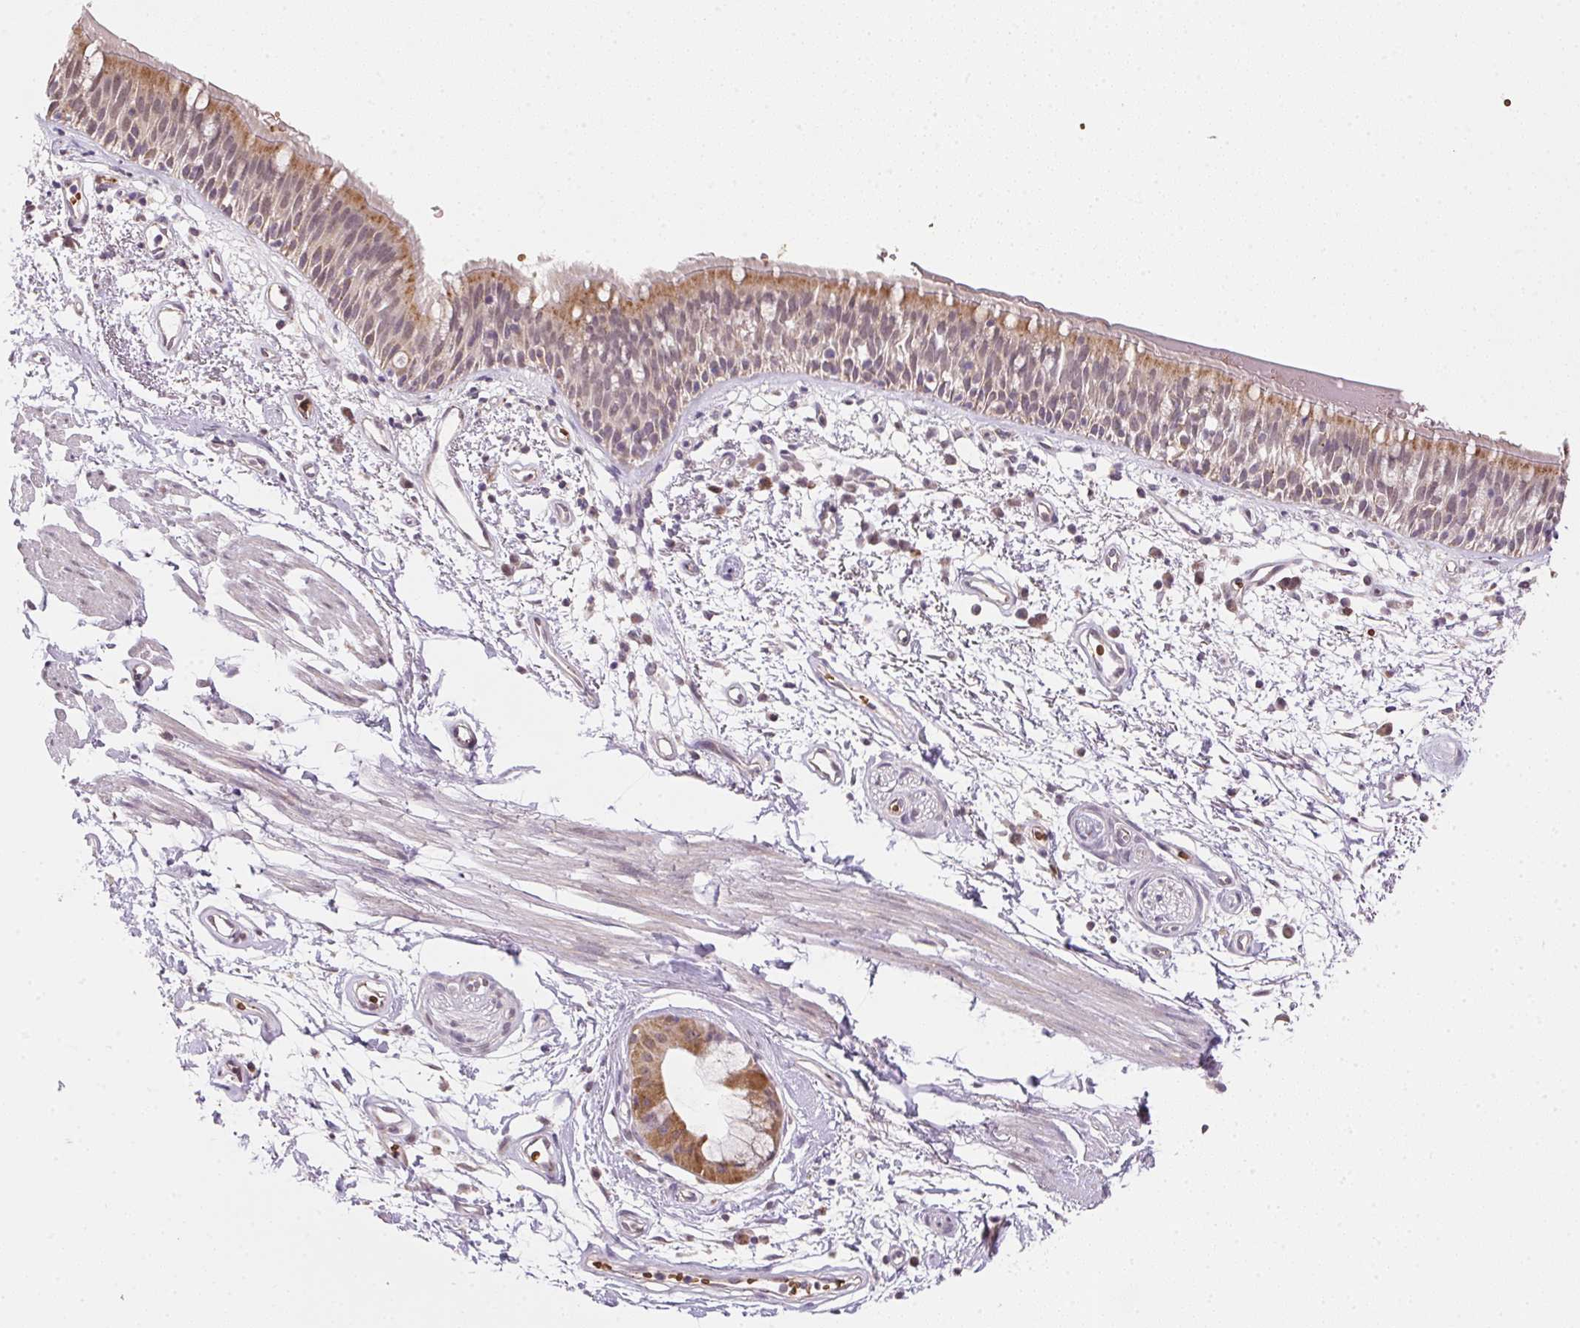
{"staining": {"intensity": "moderate", "quantity": ">75%", "location": "cytoplasmic/membranous"}, "tissue": "bronchus", "cell_type": "Respiratory epithelial cells", "image_type": "normal", "snomed": [{"axis": "morphology", "description": "Normal tissue, NOS"}, {"axis": "morphology", "description": "Squamous cell carcinoma, NOS"}, {"axis": "topography", "description": "Cartilage tissue"}, {"axis": "topography", "description": "Bronchus"}, {"axis": "topography", "description": "Lung"}], "caption": "This photomicrograph shows immunohistochemistry staining of unremarkable human bronchus, with medium moderate cytoplasmic/membranous positivity in approximately >75% of respiratory epithelial cells.", "gene": "METTL13", "patient": {"sex": "male", "age": 66}}